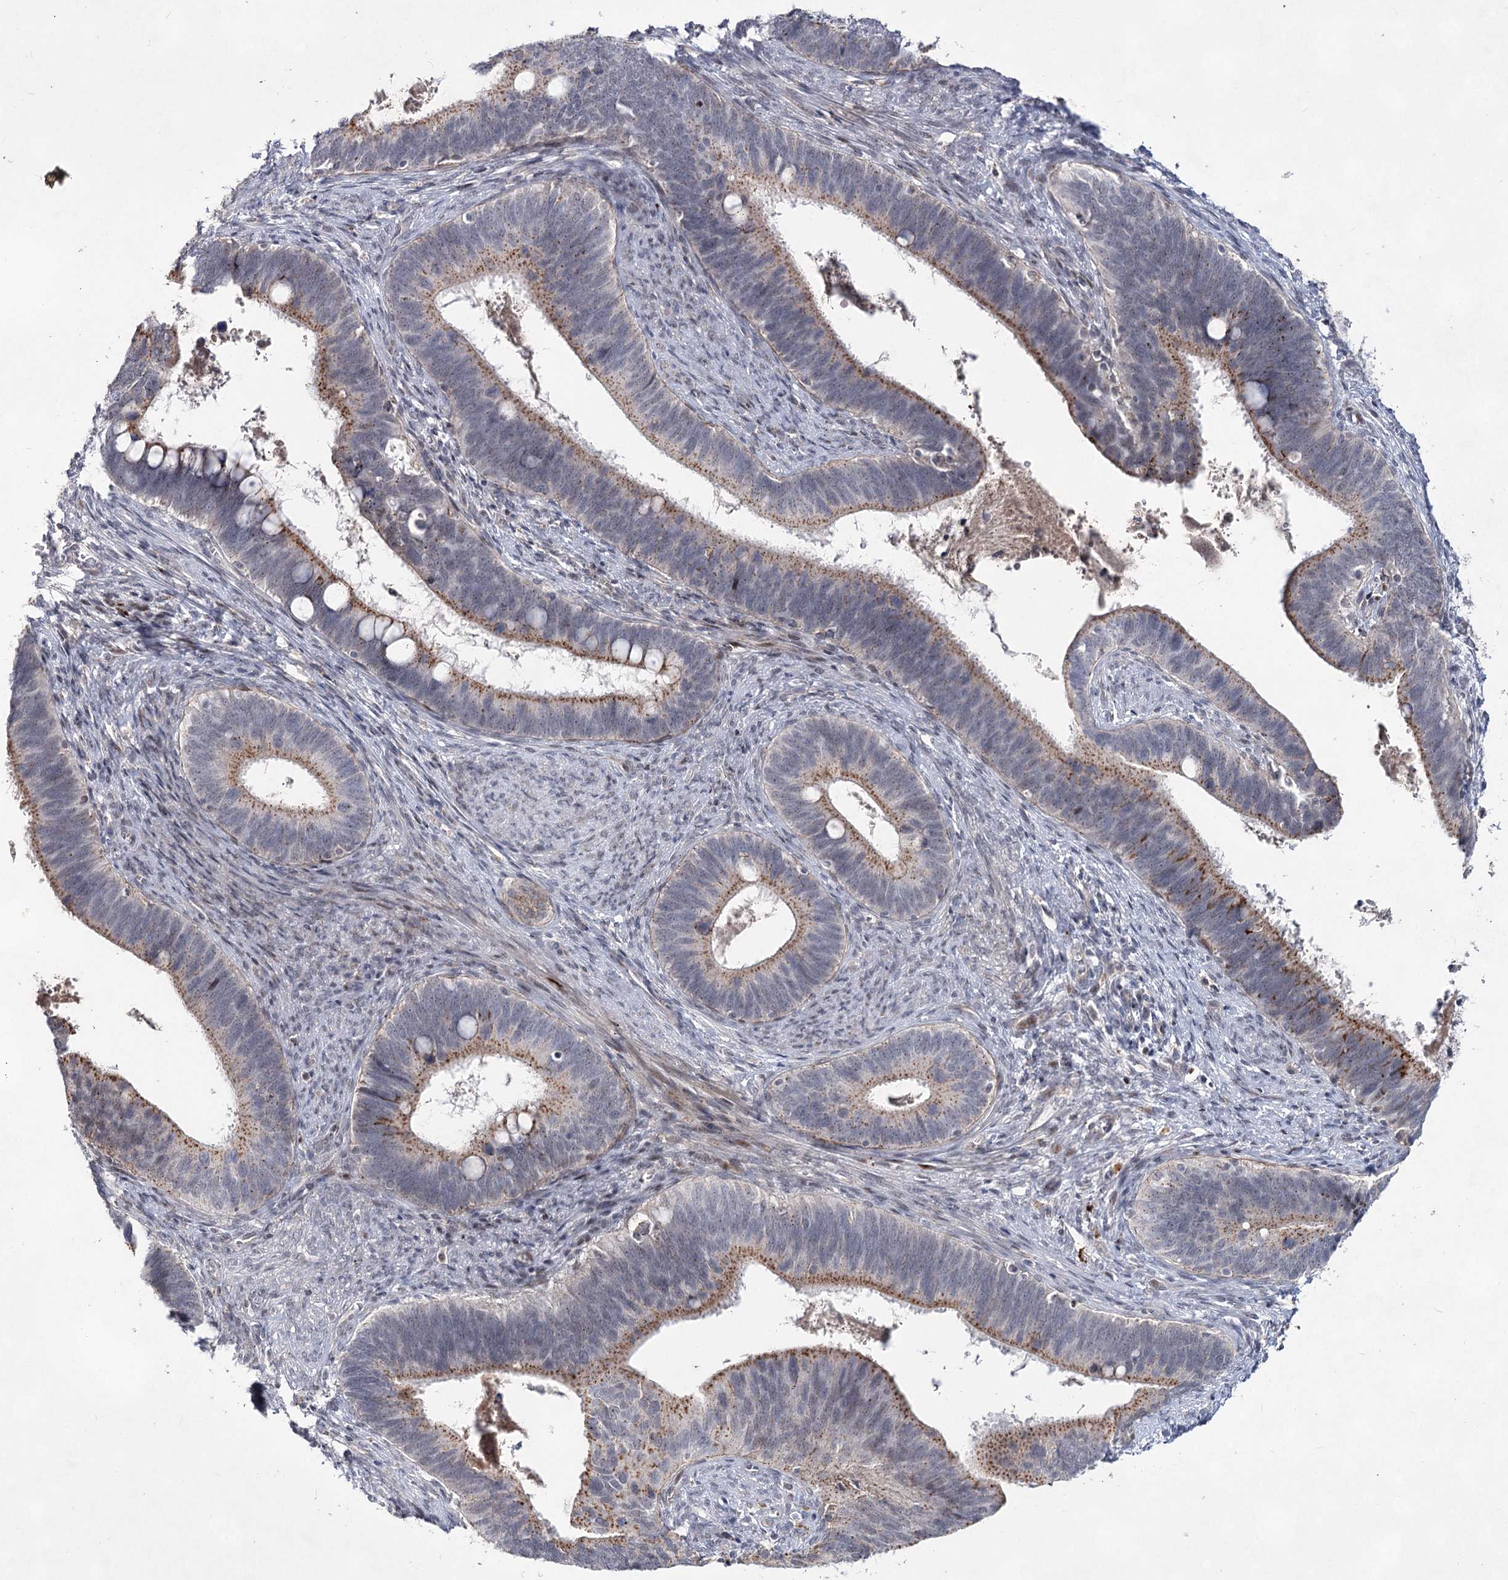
{"staining": {"intensity": "moderate", "quantity": ">75%", "location": "cytoplasmic/membranous"}, "tissue": "cervical cancer", "cell_type": "Tumor cells", "image_type": "cancer", "snomed": [{"axis": "morphology", "description": "Adenocarcinoma, NOS"}, {"axis": "topography", "description": "Cervix"}], "caption": "Immunohistochemical staining of human cervical adenocarcinoma exhibits medium levels of moderate cytoplasmic/membranous protein staining in approximately >75% of tumor cells. (brown staining indicates protein expression, while blue staining denotes nuclei).", "gene": "ATL2", "patient": {"sex": "female", "age": 42}}